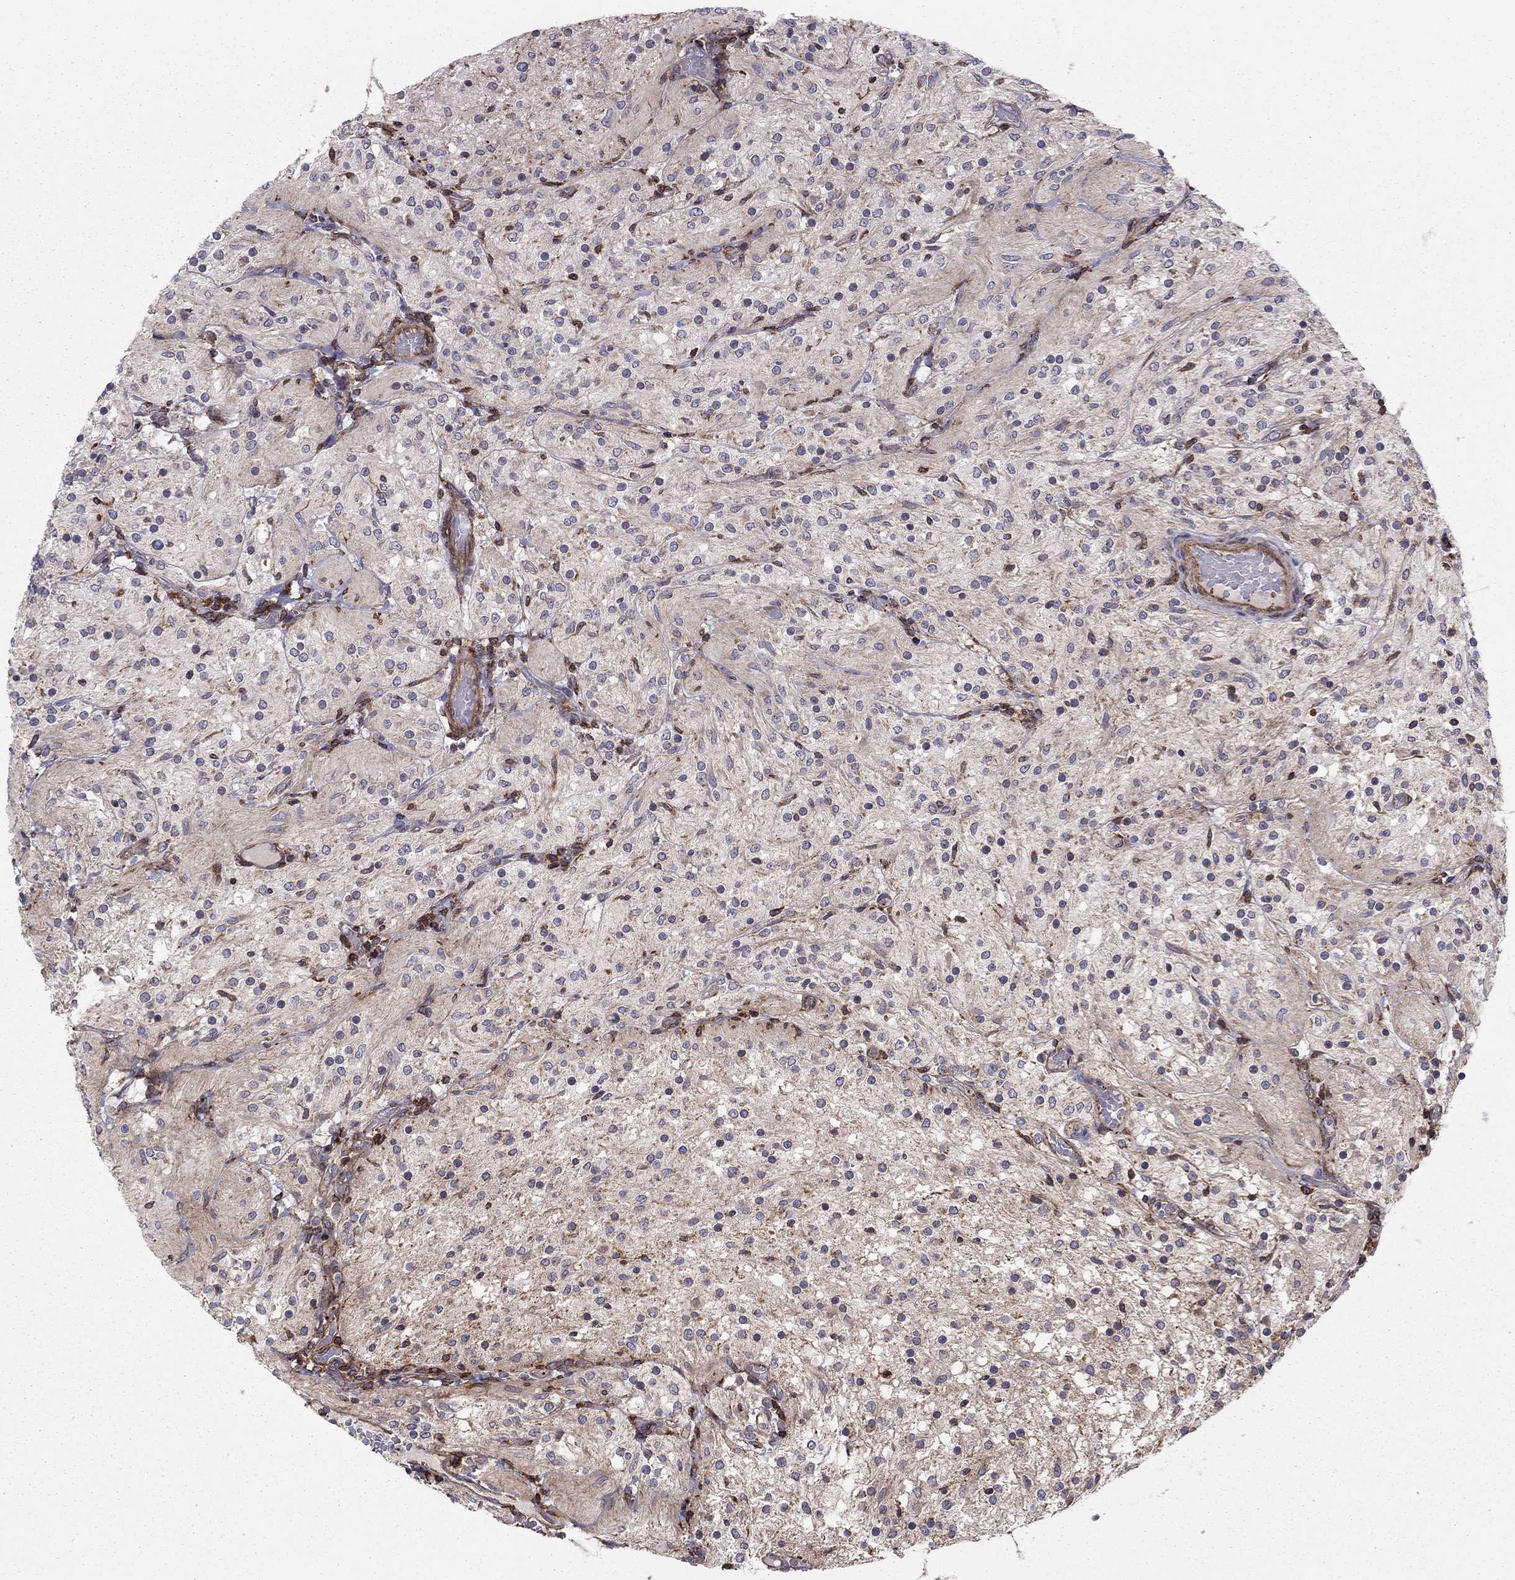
{"staining": {"intensity": "moderate", "quantity": "<25%", "location": "cytoplasmic/membranous"}, "tissue": "glioma", "cell_type": "Tumor cells", "image_type": "cancer", "snomed": [{"axis": "morphology", "description": "Glioma, malignant, Low grade"}, {"axis": "topography", "description": "Brain"}], "caption": "Immunohistochemical staining of human glioma demonstrates low levels of moderate cytoplasmic/membranous staining in about <25% of tumor cells.", "gene": "ALG6", "patient": {"sex": "male", "age": 3}}